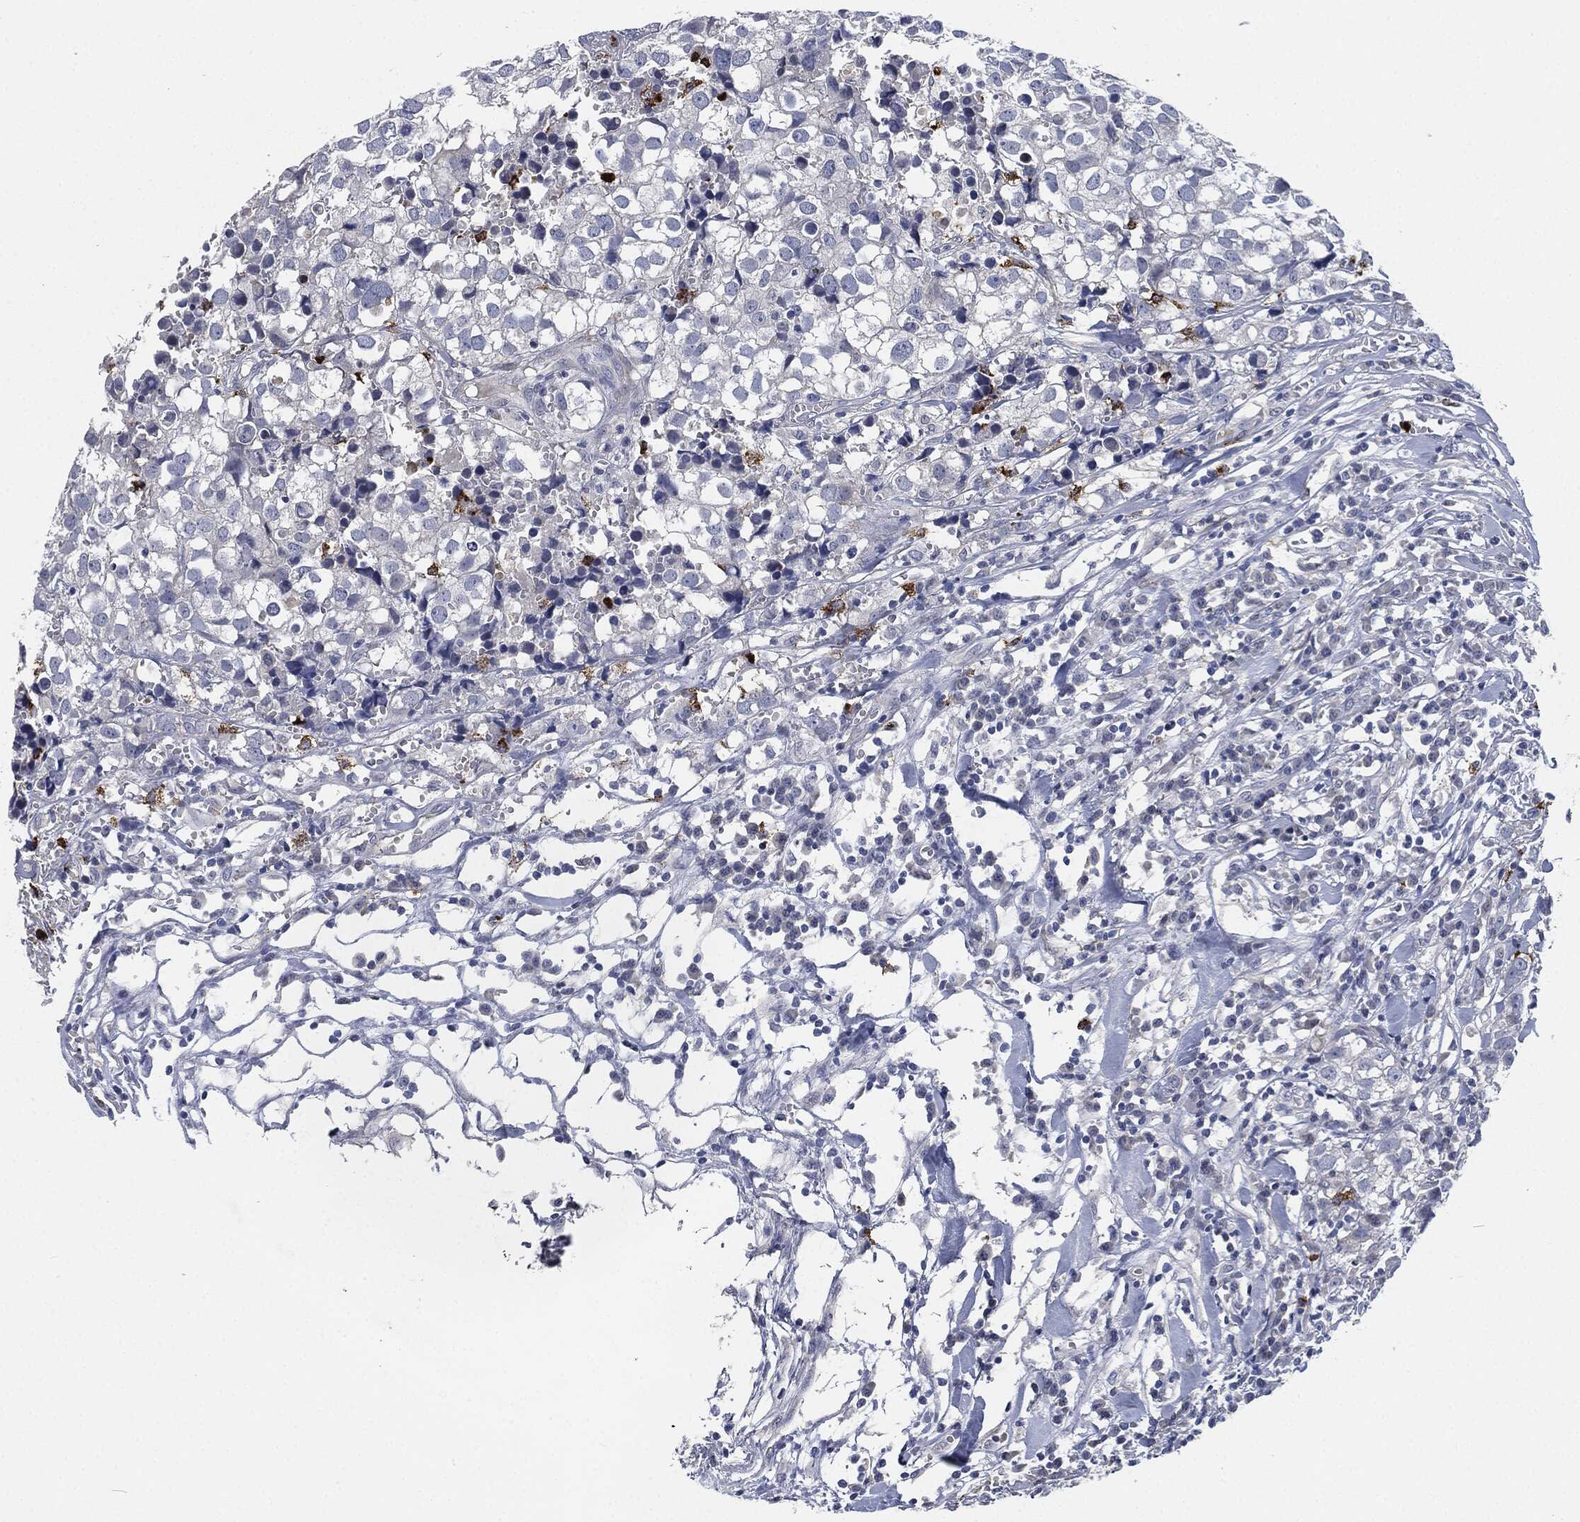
{"staining": {"intensity": "negative", "quantity": "none", "location": "none"}, "tissue": "breast cancer", "cell_type": "Tumor cells", "image_type": "cancer", "snomed": [{"axis": "morphology", "description": "Duct carcinoma"}, {"axis": "topography", "description": "Breast"}], "caption": "This is an IHC micrograph of breast cancer (intraductal carcinoma). There is no staining in tumor cells.", "gene": "MPO", "patient": {"sex": "female", "age": 30}}